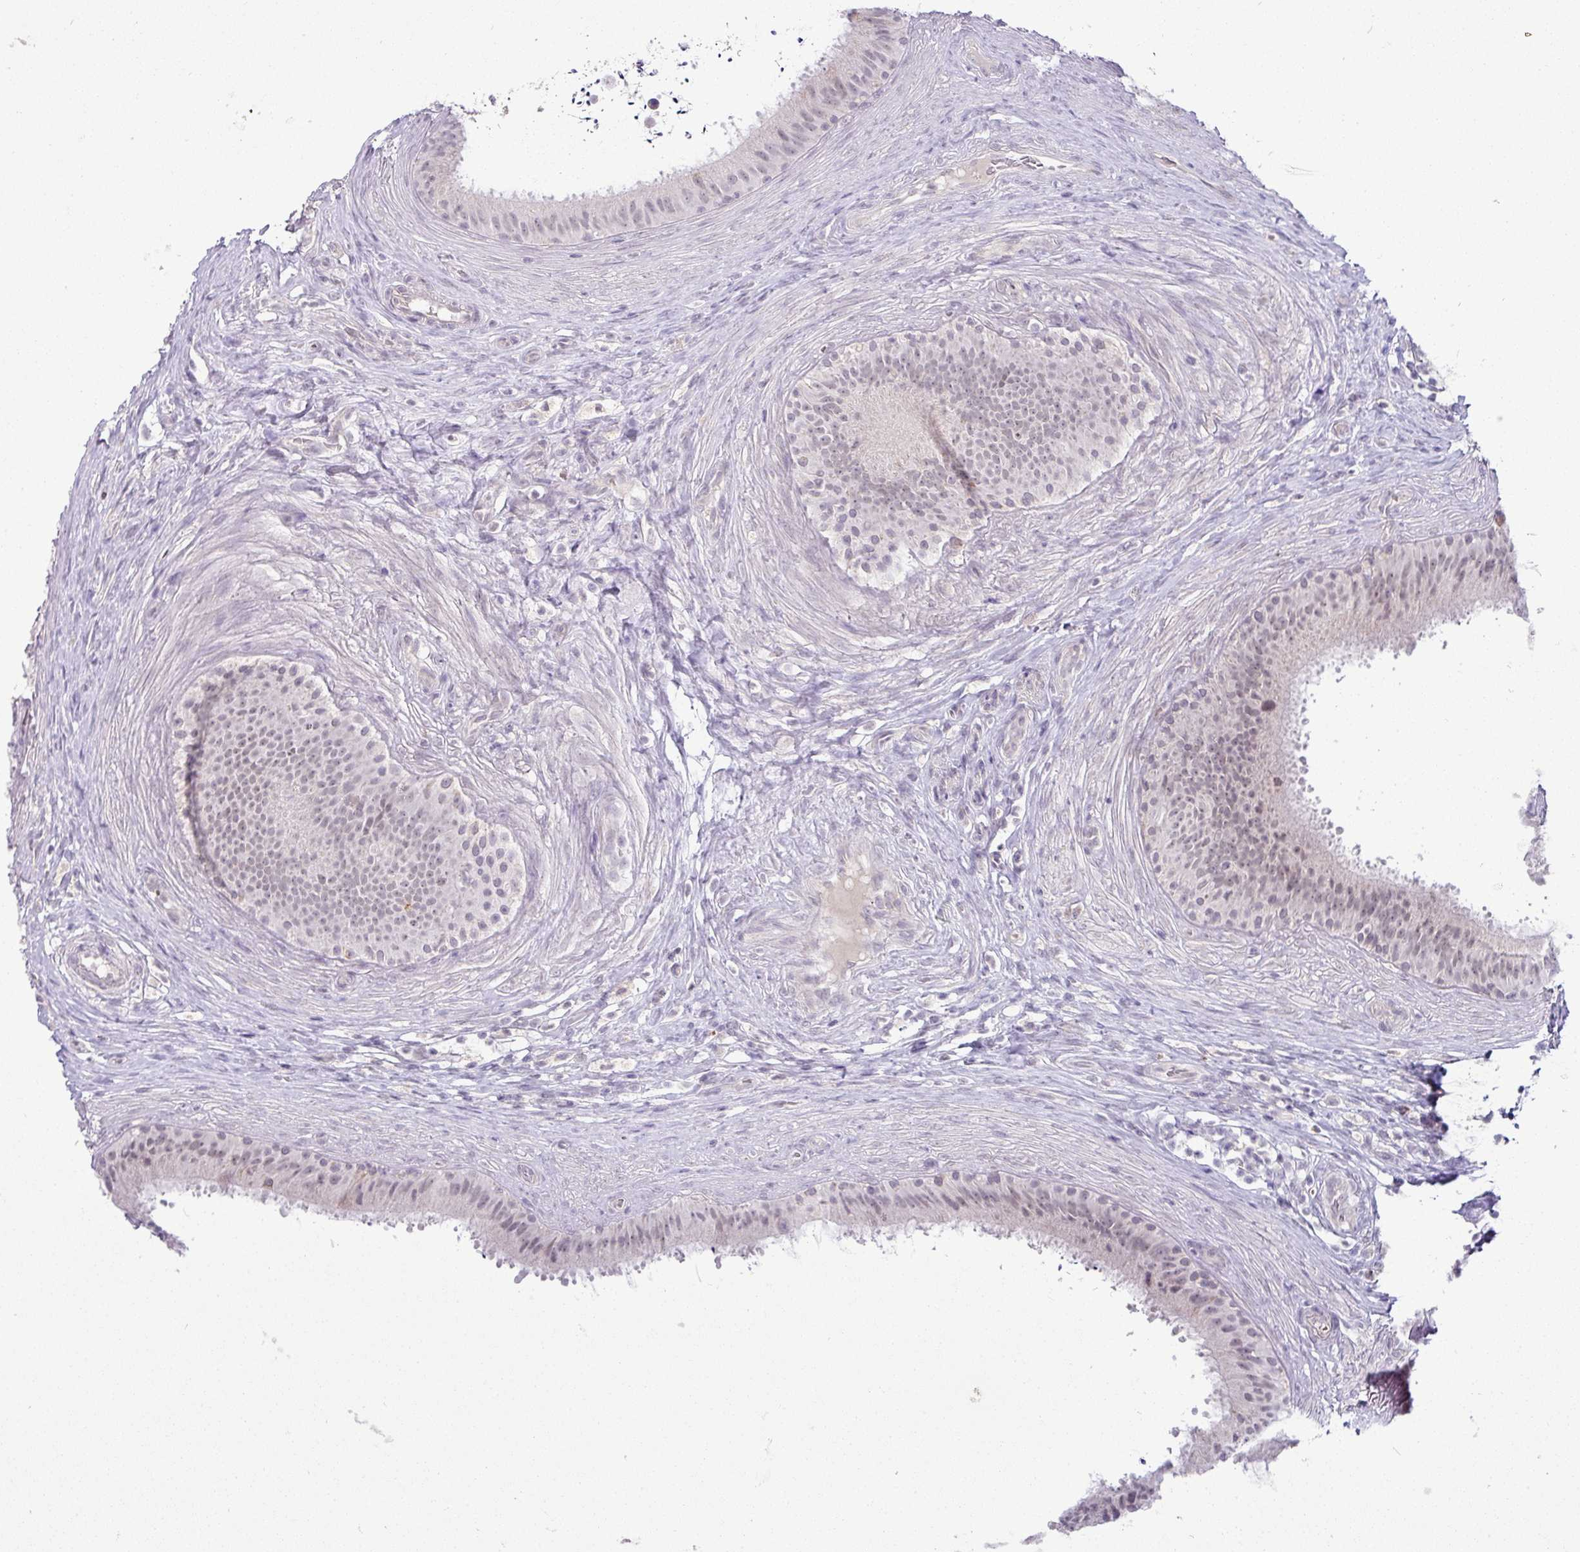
{"staining": {"intensity": "negative", "quantity": "none", "location": "none"}, "tissue": "epididymis", "cell_type": "Glandular cells", "image_type": "normal", "snomed": [{"axis": "morphology", "description": "Normal tissue, NOS"}, {"axis": "topography", "description": "Testis"}, {"axis": "topography", "description": "Epididymis"}], "caption": "There is no significant positivity in glandular cells of epididymis. (DAB immunohistochemistry, high magnification).", "gene": "HBEGF", "patient": {"sex": "male", "age": 41}}